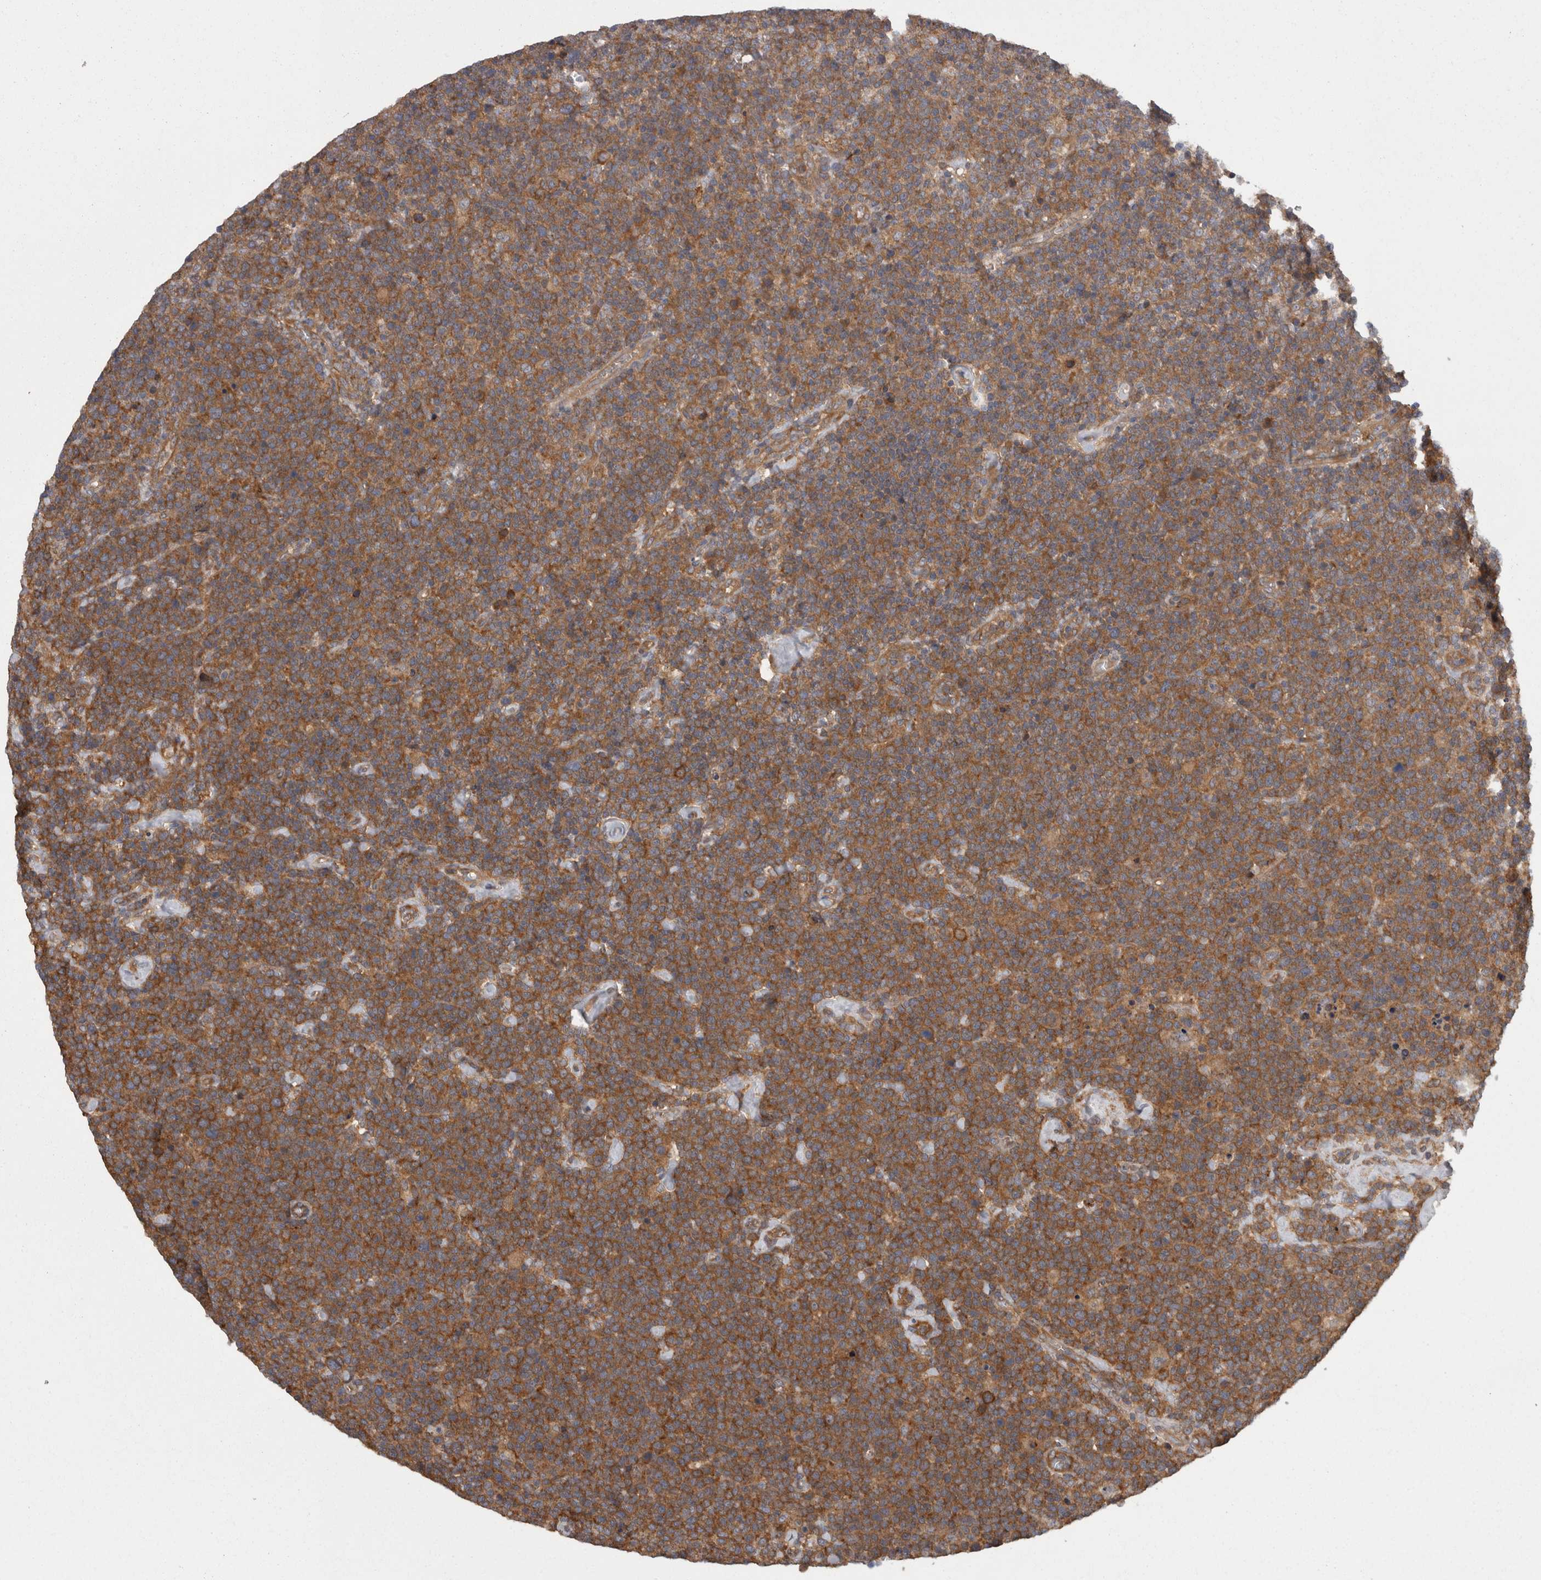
{"staining": {"intensity": "moderate", "quantity": ">75%", "location": "cytoplasmic/membranous"}, "tissue": "lymphoma", "cell_type": "Tumor cells", "image_type": "cancer", "snomed": [{"axis": "morphology", "description": "Malignant lymphoma, non-Hodgkin's type, High grade"}, {"axis": "topography", "description": "Lymph node"}], "caption": "High-grade malignant lymphoma, non-Hodgkin's type stained with a brown dye exhibits moderate cytoplasmic/membranous positive expression in about >75% of tumor cells.", "gene": "SMCR8", "patient": {"sex": "male", "age": 61}}